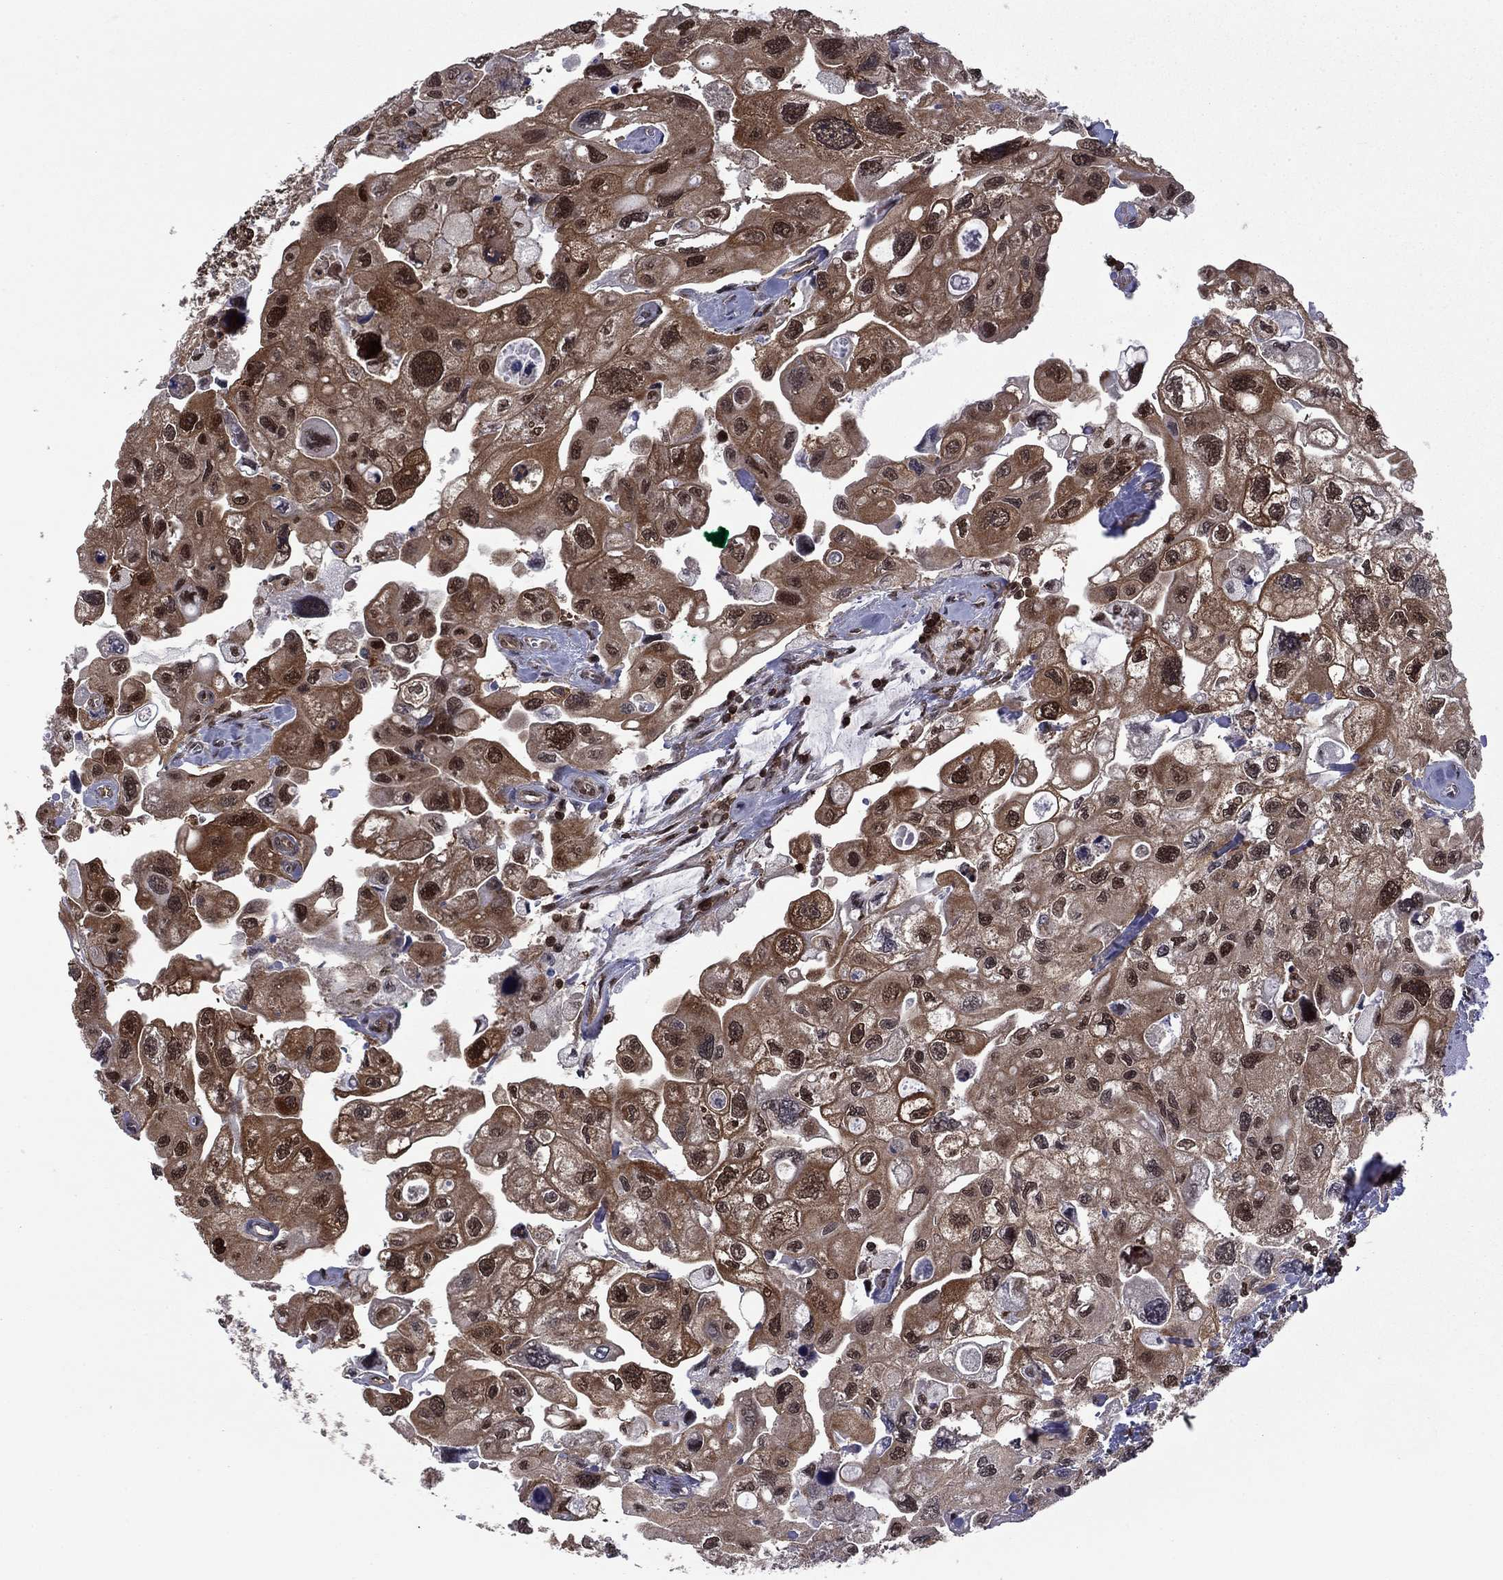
{"staining": {"intensity": "moderate", "quantity": "25%-75%", "location": "cytoplasmic/membranous,nuclear"}, "tissue": "urothelial cancer", "cell_type": "Tumor cells", "image_type": "cancer", "snomed": [{"axis": "morphology", "description": "Urothelial carcinoma, High grade"}, {"axis": "topography", "description": "Urinary bladder"}], "caption": "A high-resolution image shows immunohistochemistry staining of high-grade urothelial carcinoma, which shows moderate cytoplasmic/membranous and nuclear expression in approximately 25%-75% of tumor cells. Immunohistochemistry stains the protein in brown and the nuclei are stained blue.", "gene": "PSMD2", "patient": {"sex": "male", "age": 59}}